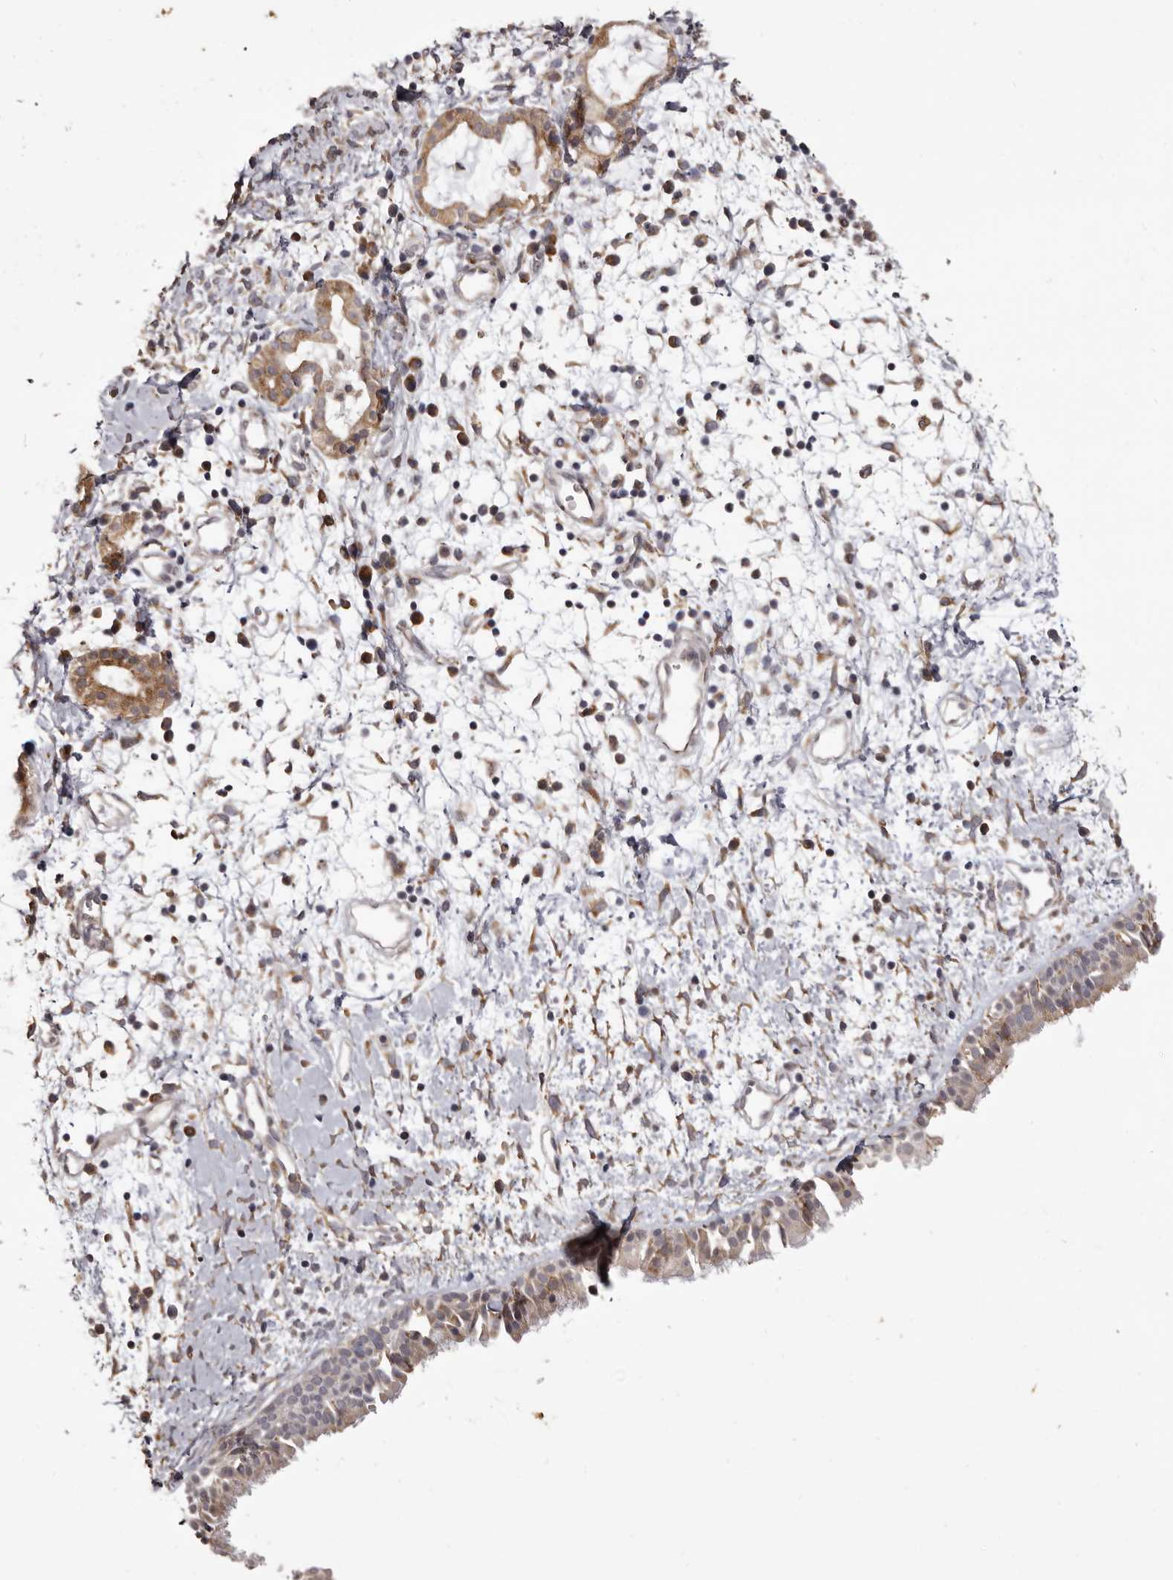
{"staining": {"intensity": "weak", "quantity": ">75%", "location": "cytoplasmic/membranous"}, "tissue": "nasopharynx", "cell_type": "Respiratory epithelial cells", "image_type": "normal", "snomed": [{"axis": "morphology", "description": "Normal tissue, NOS"}, {"axis": "topography", "description": "Nasopharynx"}], "caption": "Immunohistochemistry image of benign nasopharynx: nasopharynx stained using immunohistochemistry displays low levels of weak protein expression localized specifically in the cytoplasmic/membranous of respiratory epithelial cells, appearing as a cytoplasmic/membranous brown color.", "gene": "PIGX", "patient": {"sex": "male", "age": 22}}